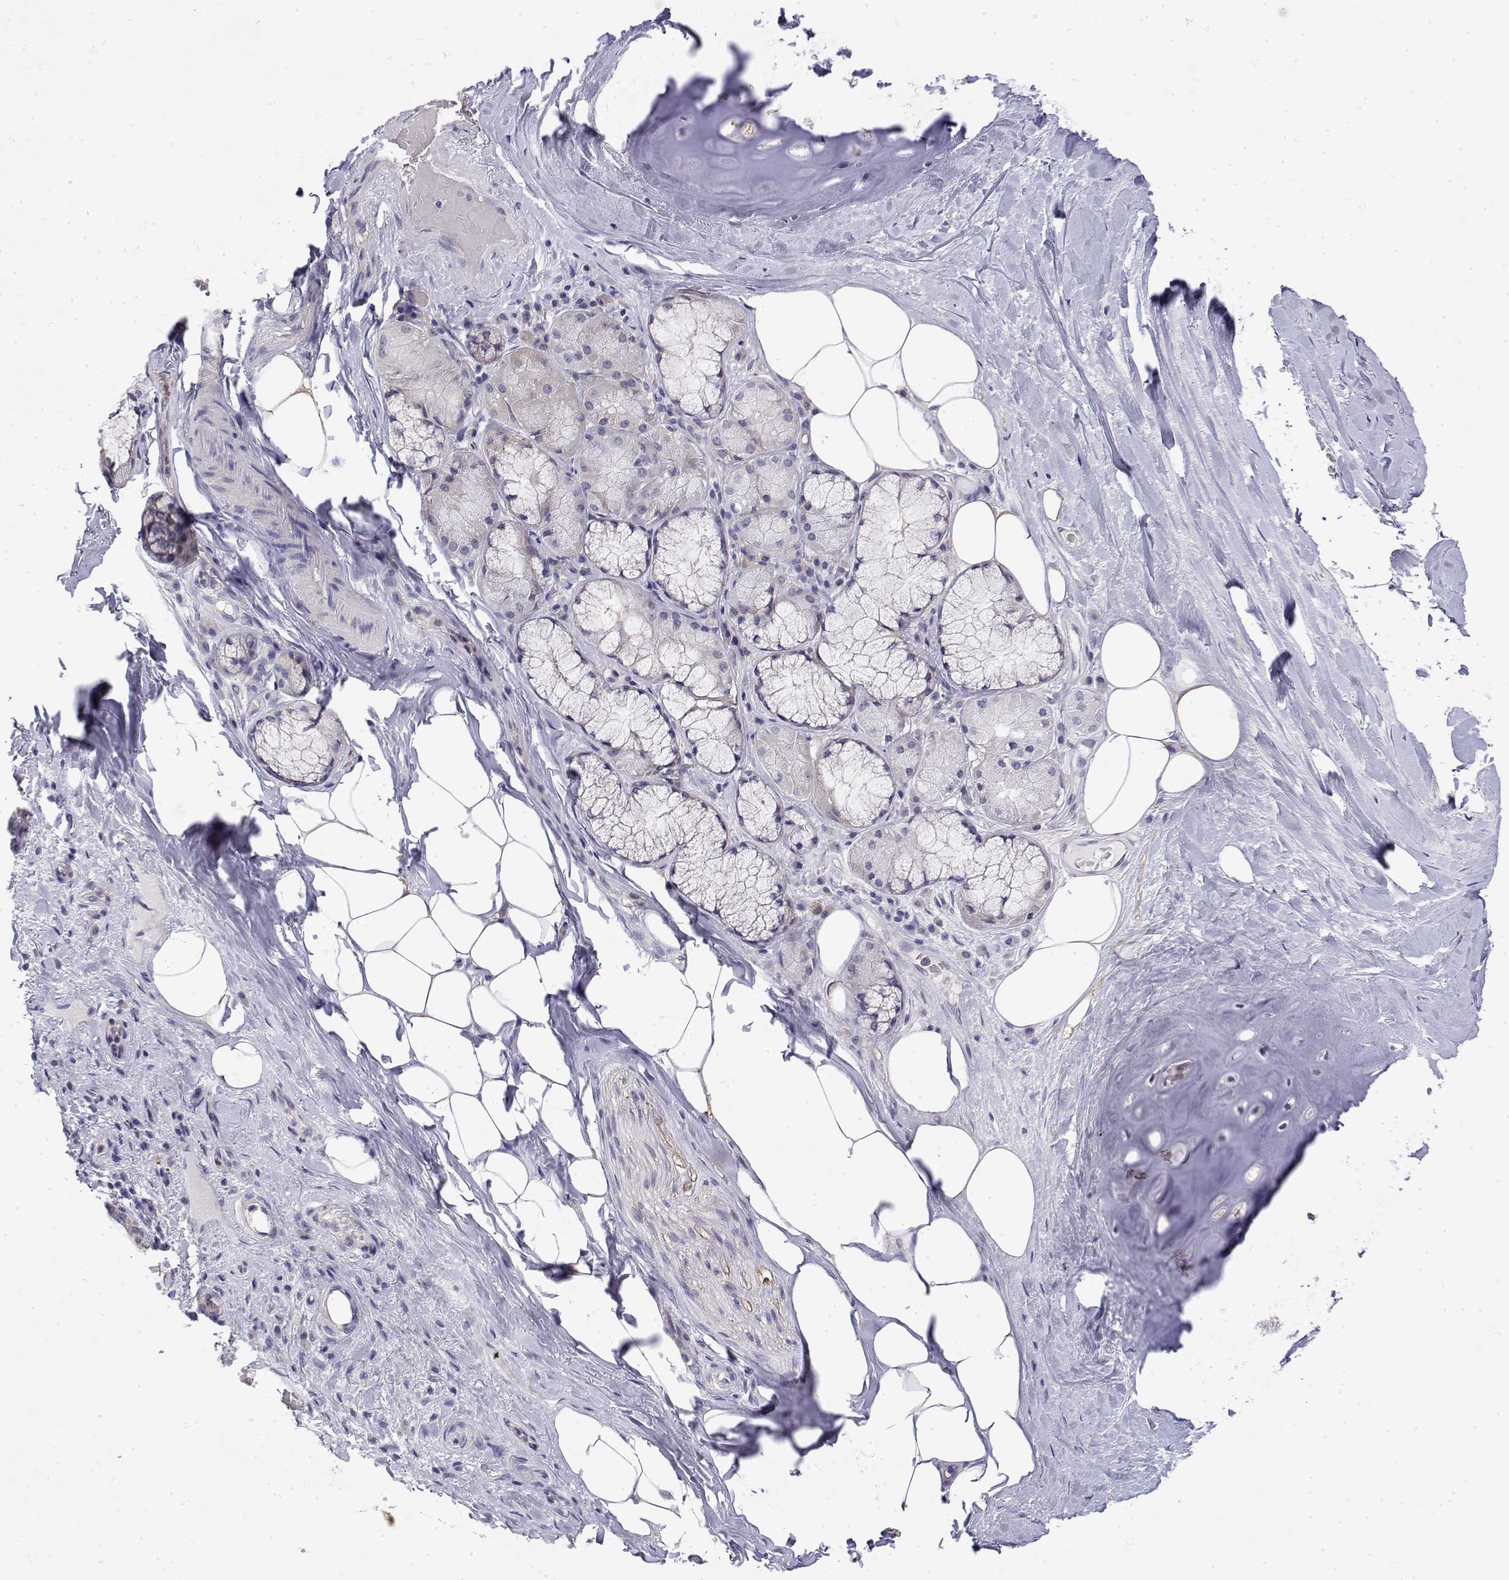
{"staining": {"intensity": "negative", "quantity": "none", "location": "none"}, "tissue": "adipose tissue", "cell_type": "Adipocytes", "image_type": "normal", "snomed": [{"axis": "morphology", "description": "Normal tissue, NOS"}, {"axis": "topography", "description": "Cartilage tissue"}, {"axis": "topography", "description": "Bronchus"}], "caption": "This is an immunohistochemistry micrograph of benign adipose tissue. There is no staining in adipocytes.", "gene": "LY6D", "patient": {"sex": "male", "age": 64}}